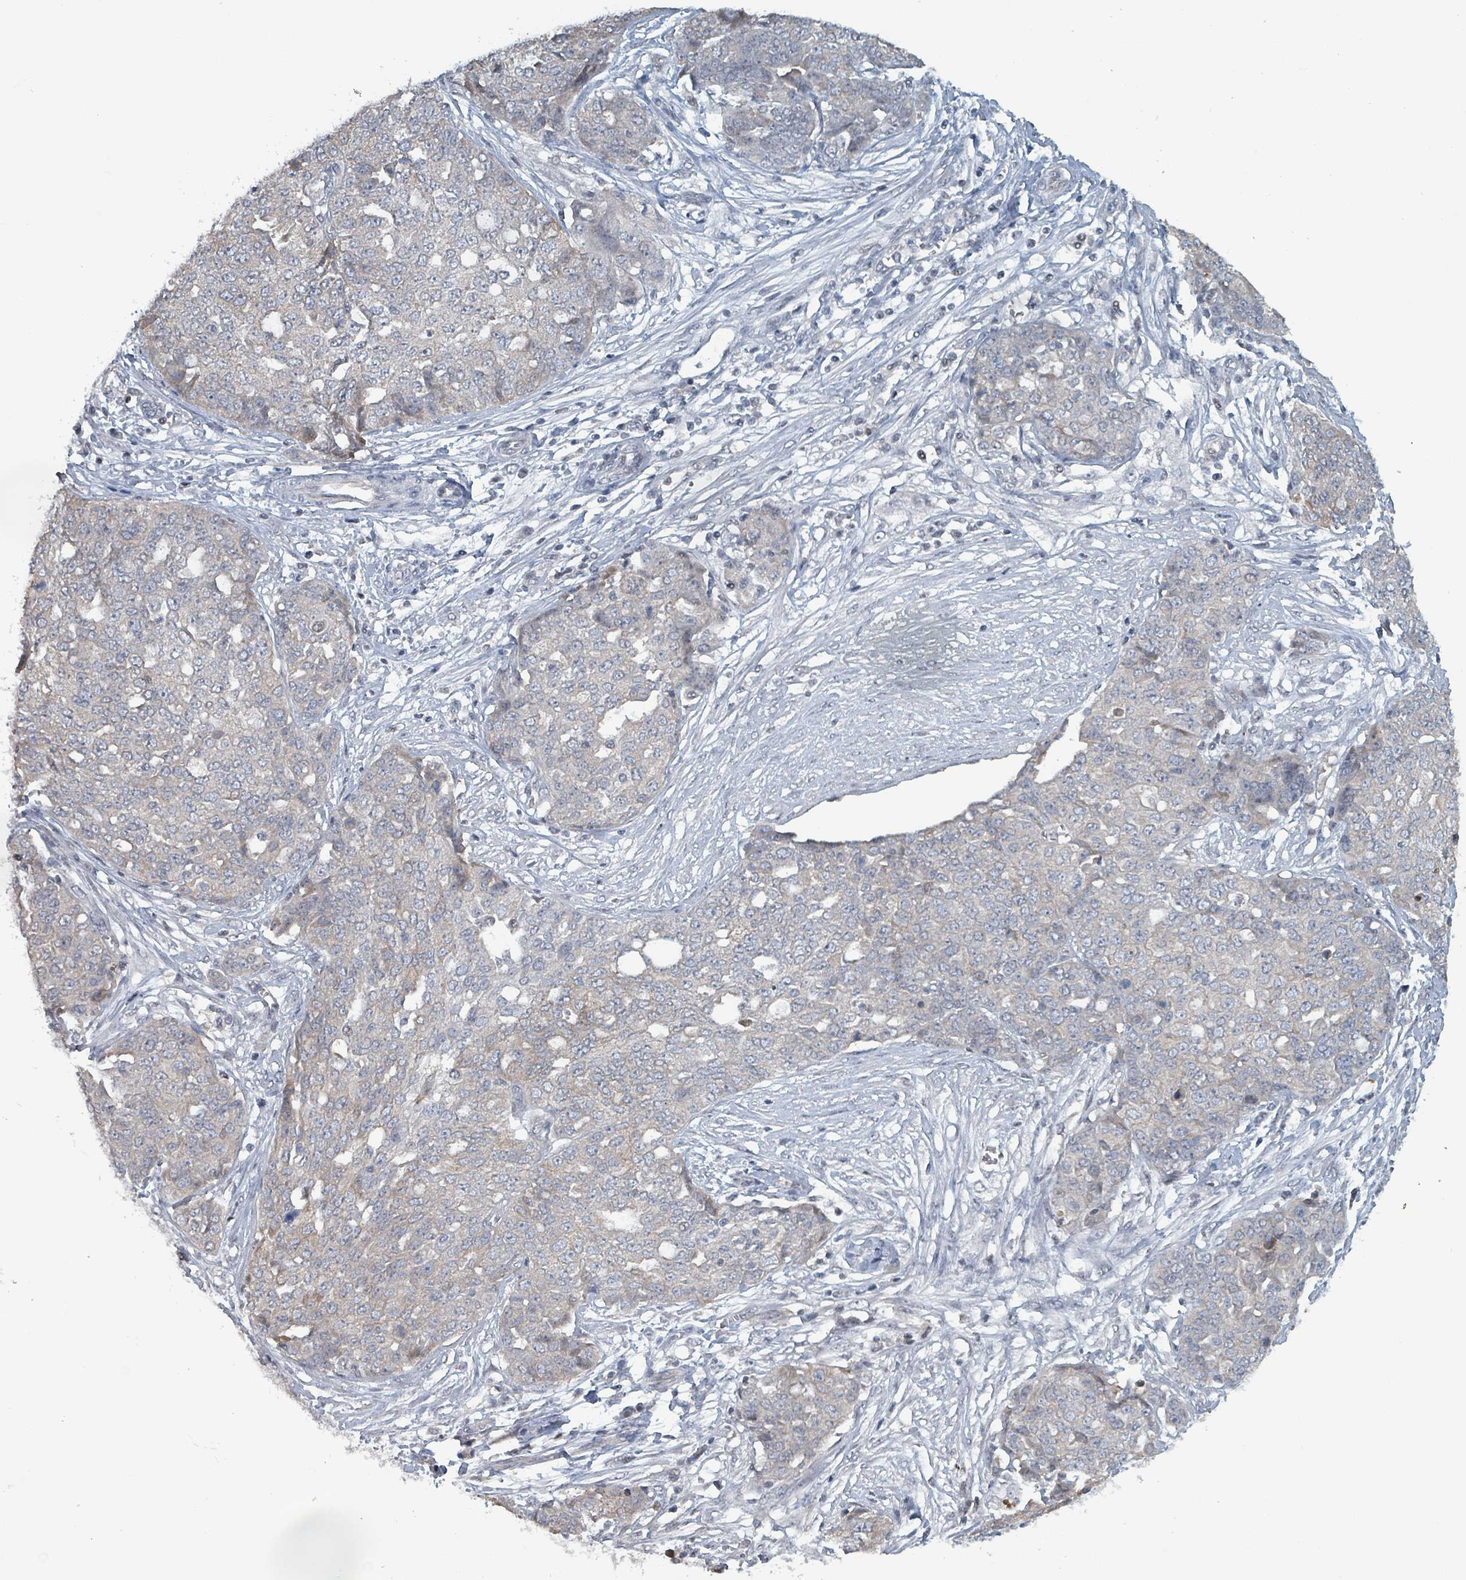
{"staining": {"intensity": "weak", "quantity": "<25%", "location": "cytoplasmic/membranous"}, "tissue": "ovarian cancer", "cell_type": "Tumor cells", "image_type": "cancer", "snomed": [{"axis": "morphology", "description": "Cystadenocarcinoma, serous, NOS"}, {"axis": "topography", "description": "Soft tissue"}, {"axis": "topography", "description": "Ovary"}], "caption": "There is no significant staining in tumor cells of ovarian cancer (serous cystadenocarcinoma). The staining is performed using DAB brown chromogen with nuclei counter-stained in using hematoxylin.", "gene": "BIVM", "patient": {"sex": "female", "age": 57}}